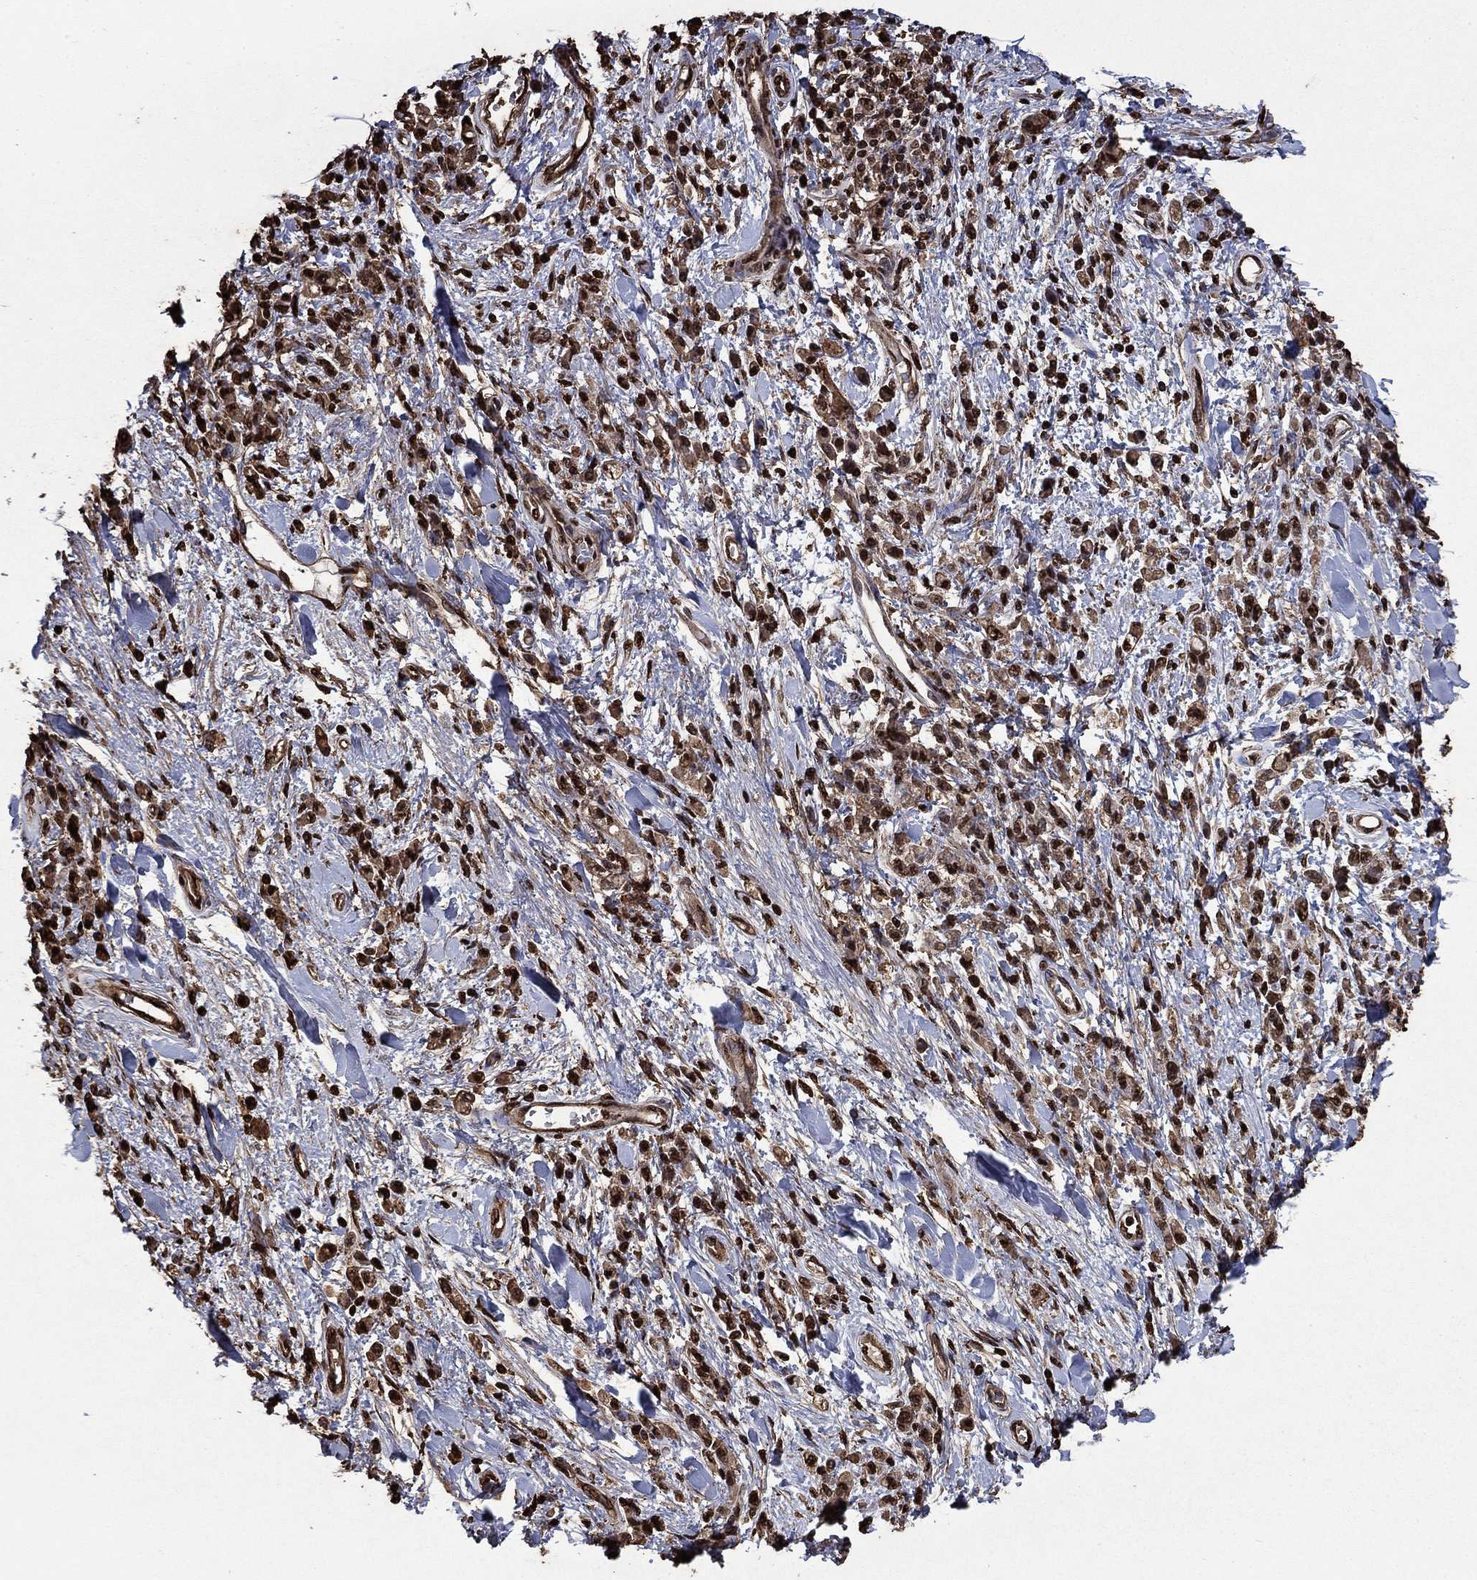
{"staining": {"intensity": "strong", "quantity": "25%-75%", "location": "nuclear"}, "tissue": "stomach cancer", "cell_type": "Tumor cells", "image_type": "cancer", "snomed": [{"axis": "morphology", "description": "Adenocarcinoma, NOS"}, {"axis": "topography", "description": "Stomach"}], "caption": "A high-resolution image shows IHC staining of adenocarcinoma (stomach), which exhibits strong nuclear staining in approximately 25%-75% of tumor cells.", "gene": "GAPDH", "patient": {"sex": "male", "age": 77}}